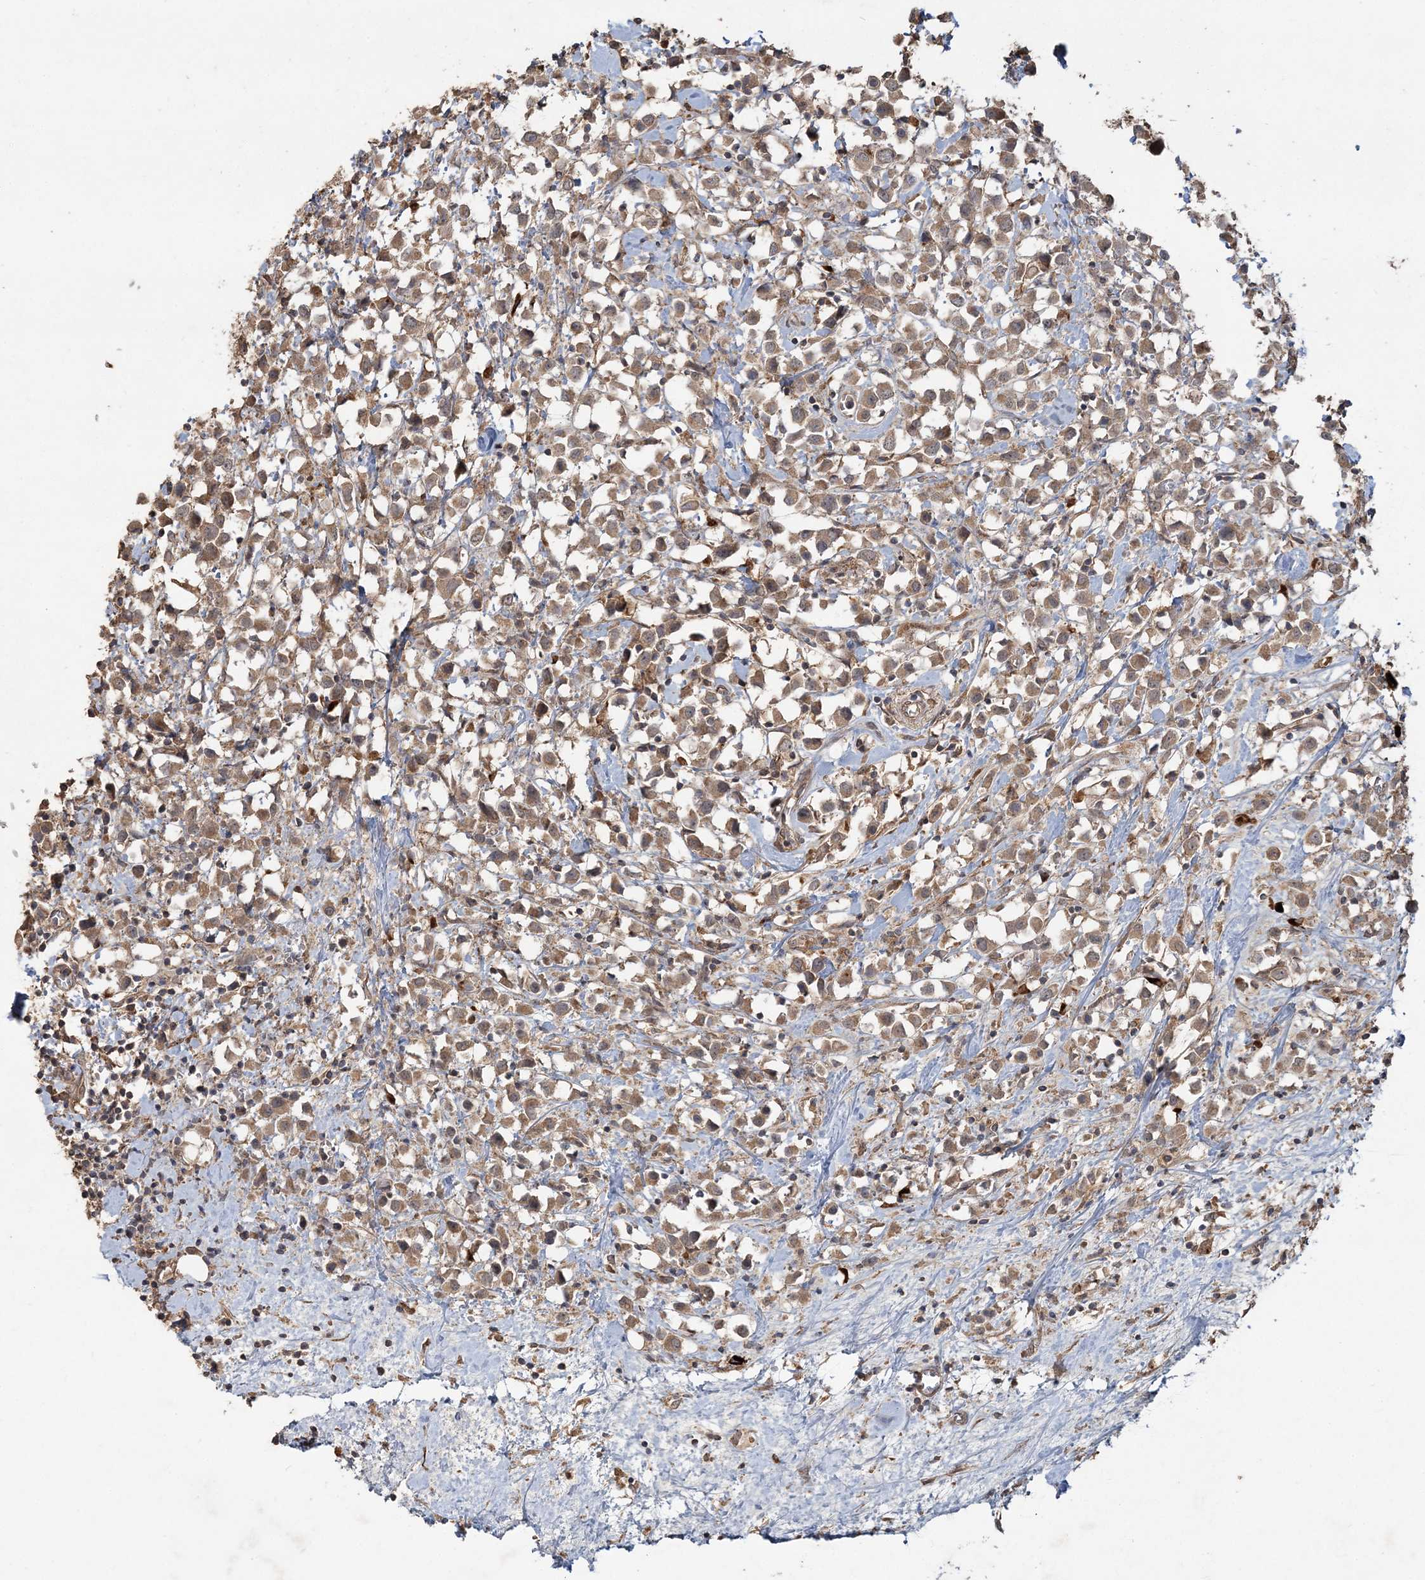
{"staining": {"intensity": "moderate", "quantity": ">75%", "location": "cytoplasmic/membranous"}, "tissue": "breast cancer", "cell_type": "Tumor cells", "image_type": "cancer", "snomed": [{"axis": "morphology", "description": "Duct carcinoma"}, {"axis": "topography", "description": "Breast"}], "caption": "About >75% of tumor cells in human breast cancer (intraductal carcinoma) reveal moderate cytoplasmic/membranous protein staining as visualized by brown immunohistochemical staining.", "gene": "SPRY1", "patient": {"sex": "female", "age": 61}}